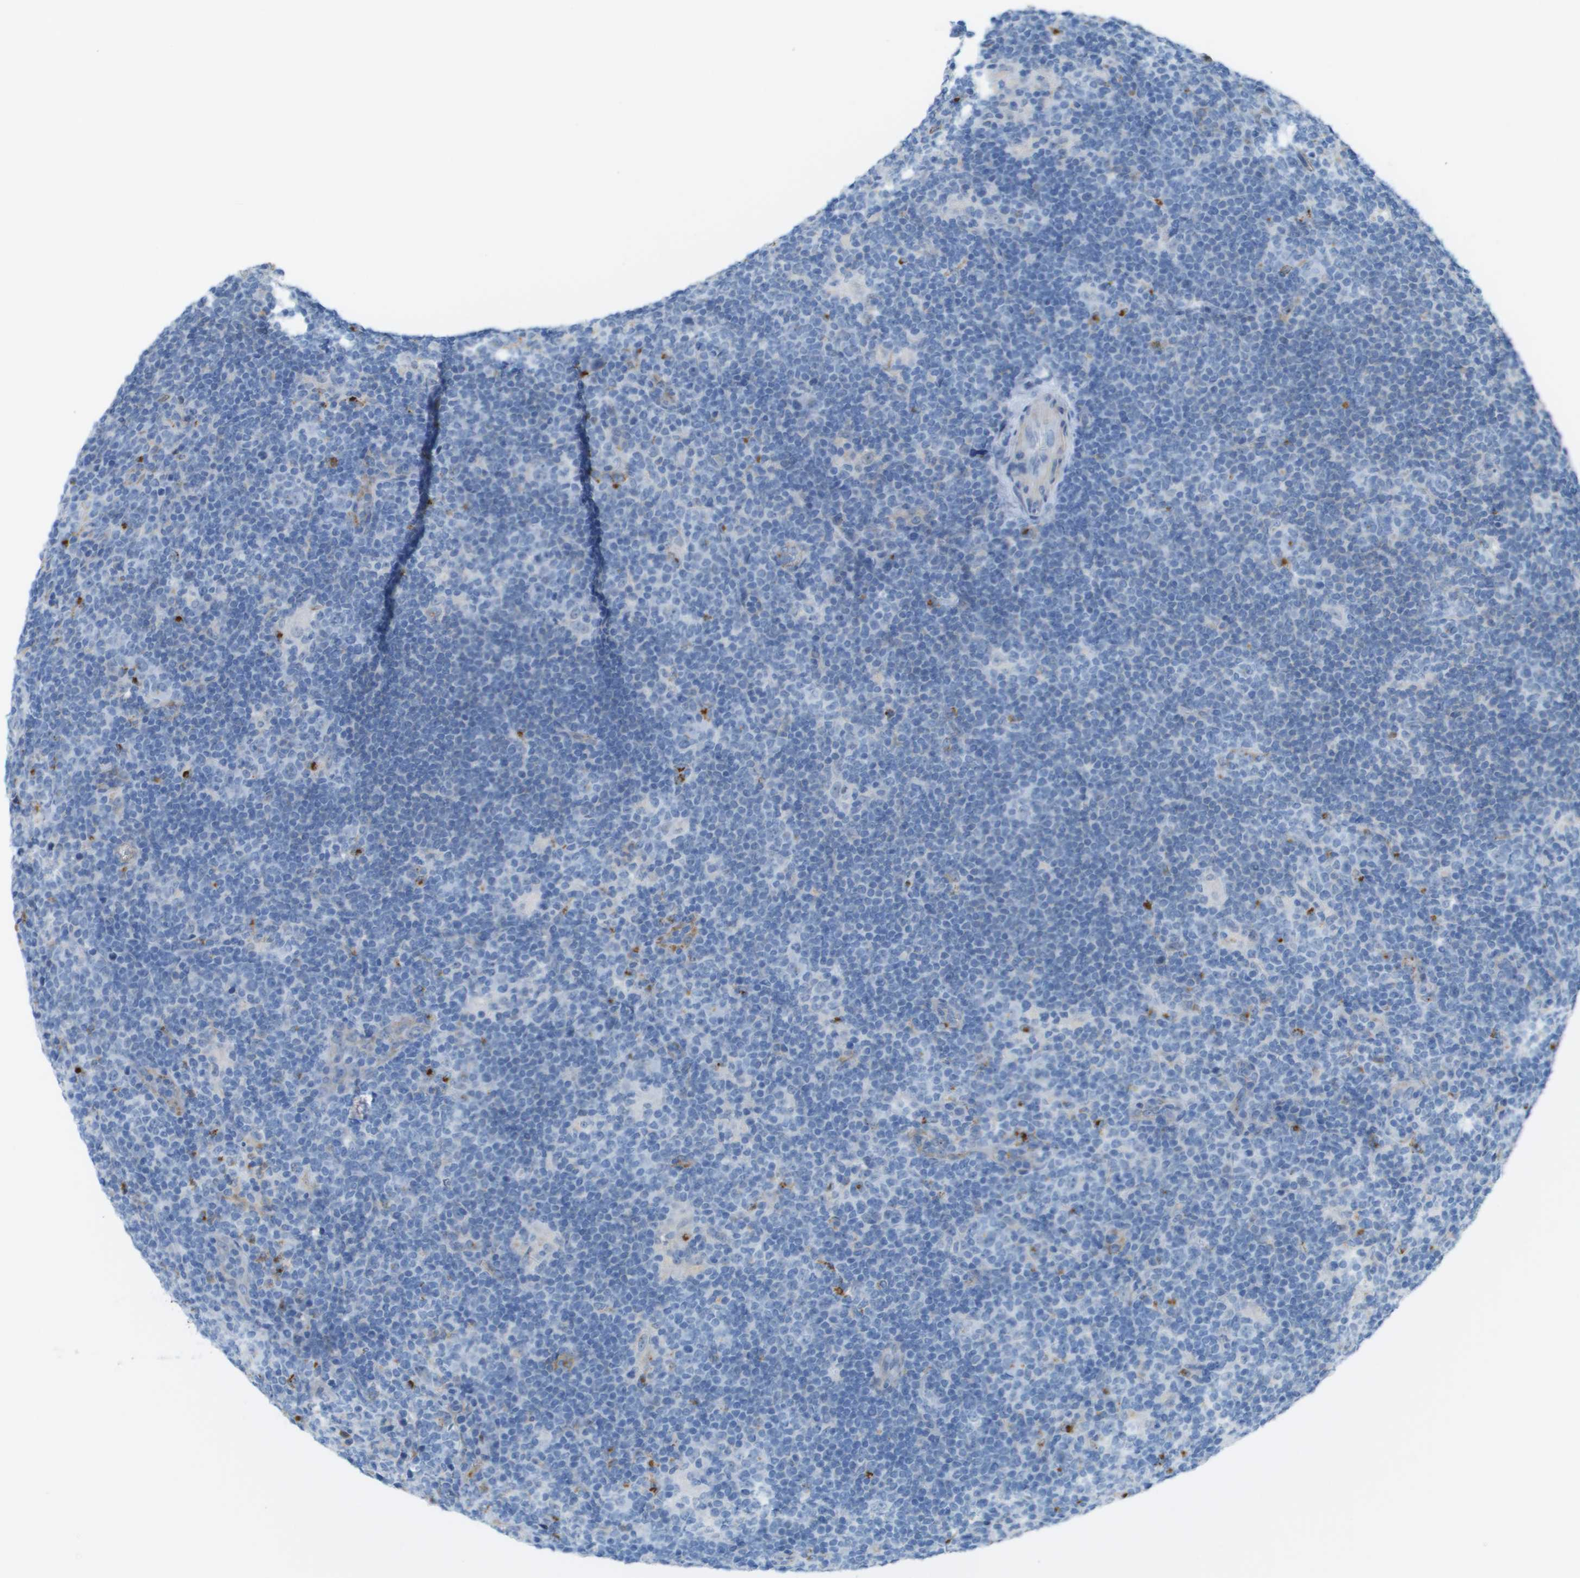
{"staining": {"intensity": "negative", "quantity": "none", "location": "none"}, "tissue": "lymphoma", "cell_type": "Tumor cells", "image_type": "cancer", "snomed": [{"axis": "morphology", "description": "Hodgkin's disease, NOS"}, {"axis": "topography", "description": "Lymph node"}], "caption": "An image of lymphoma stained for a protein displays no brown staining in tumor cells.", "gene": "ZBTB43", "patient": {"sex": "female", "age": 57}}